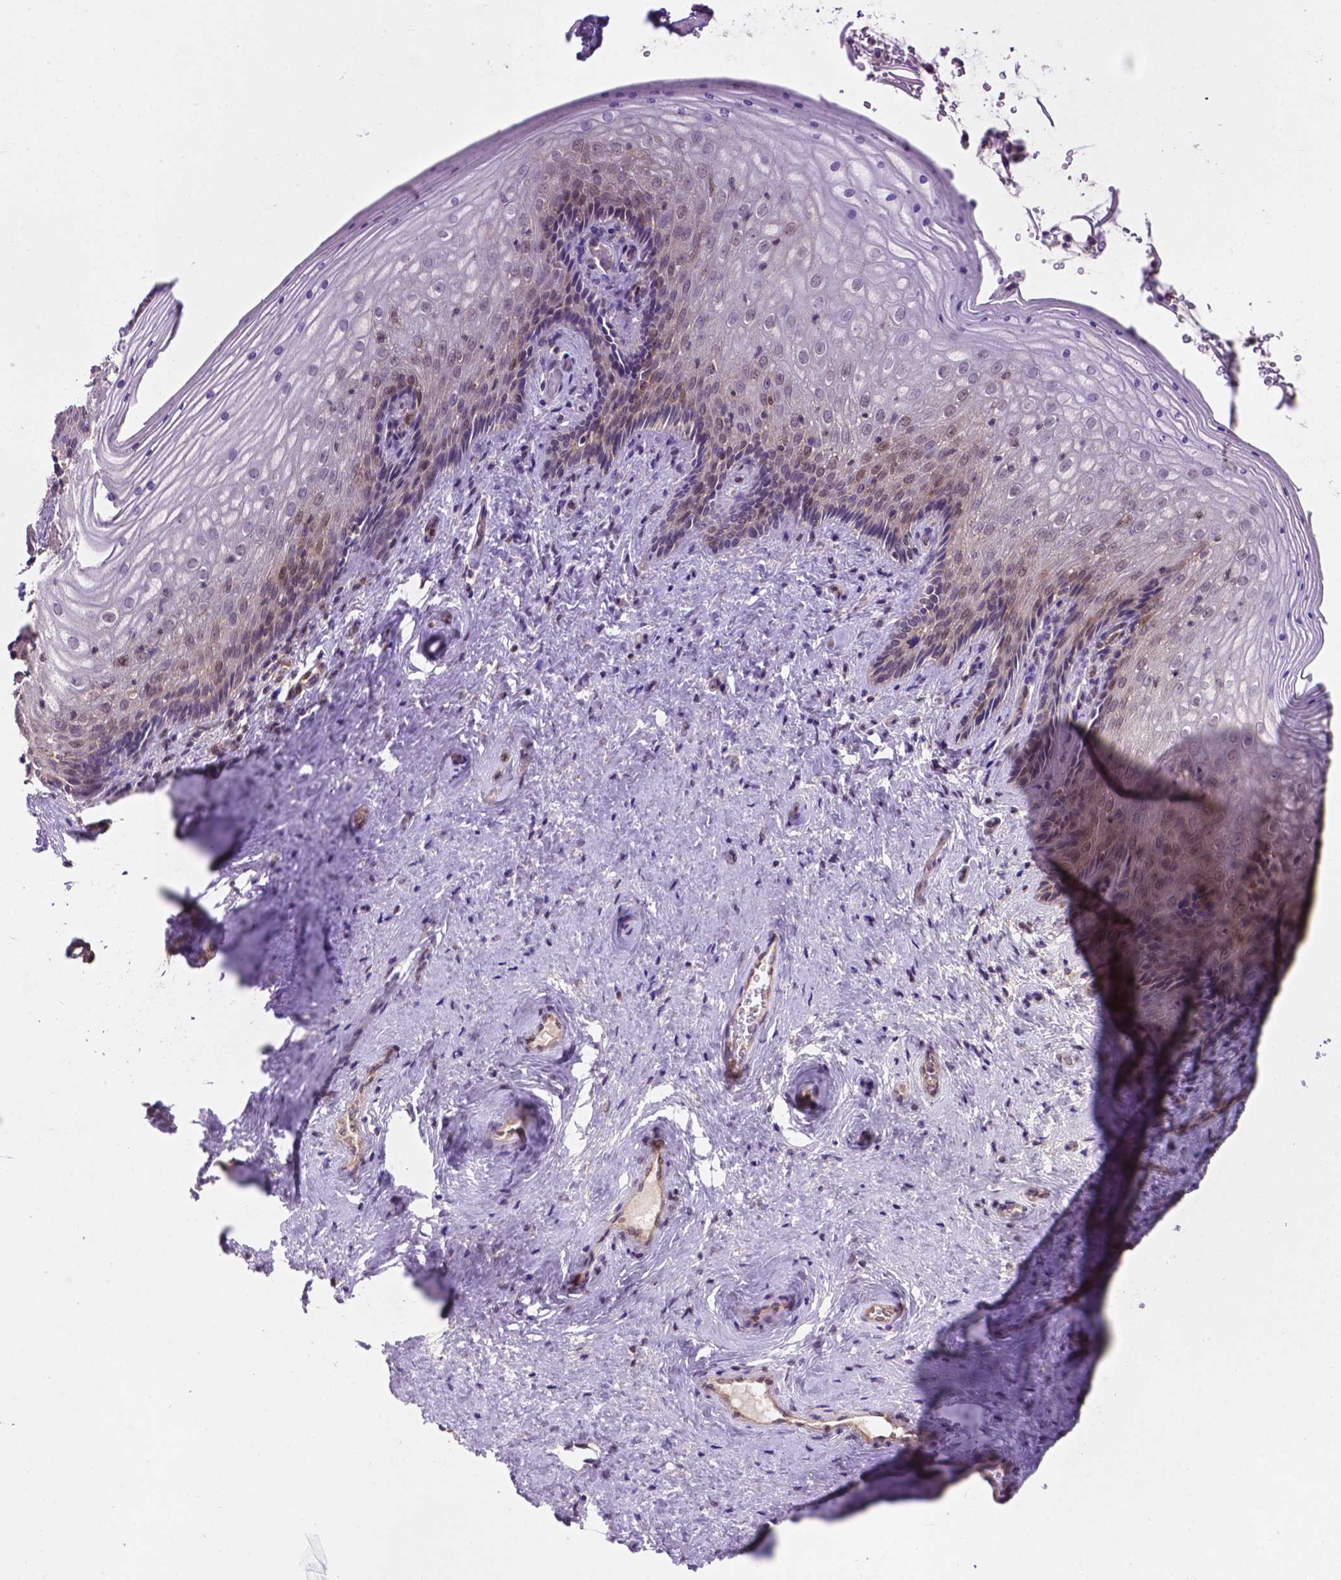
{"staining": {"intensity": "weak", "quantity": "25%-75%", "location": "nuclear"}, "tissue": "vagina", "cell_type": "Squamous epithelial cells", "image_type": "normal", "snomed": [{"axis": "morphology", "description": "Normal tissue, NOS"}, {"axis": "topography", "description": "Vagina"}], "caption": "Brown immunohistochemical staining in normal vagina exhibits weak nuclear expression in about 25%-75% of squamous epithelial cells.", "gene": "UBE2L6", "patient": {"sex": "female", "age": 45}}